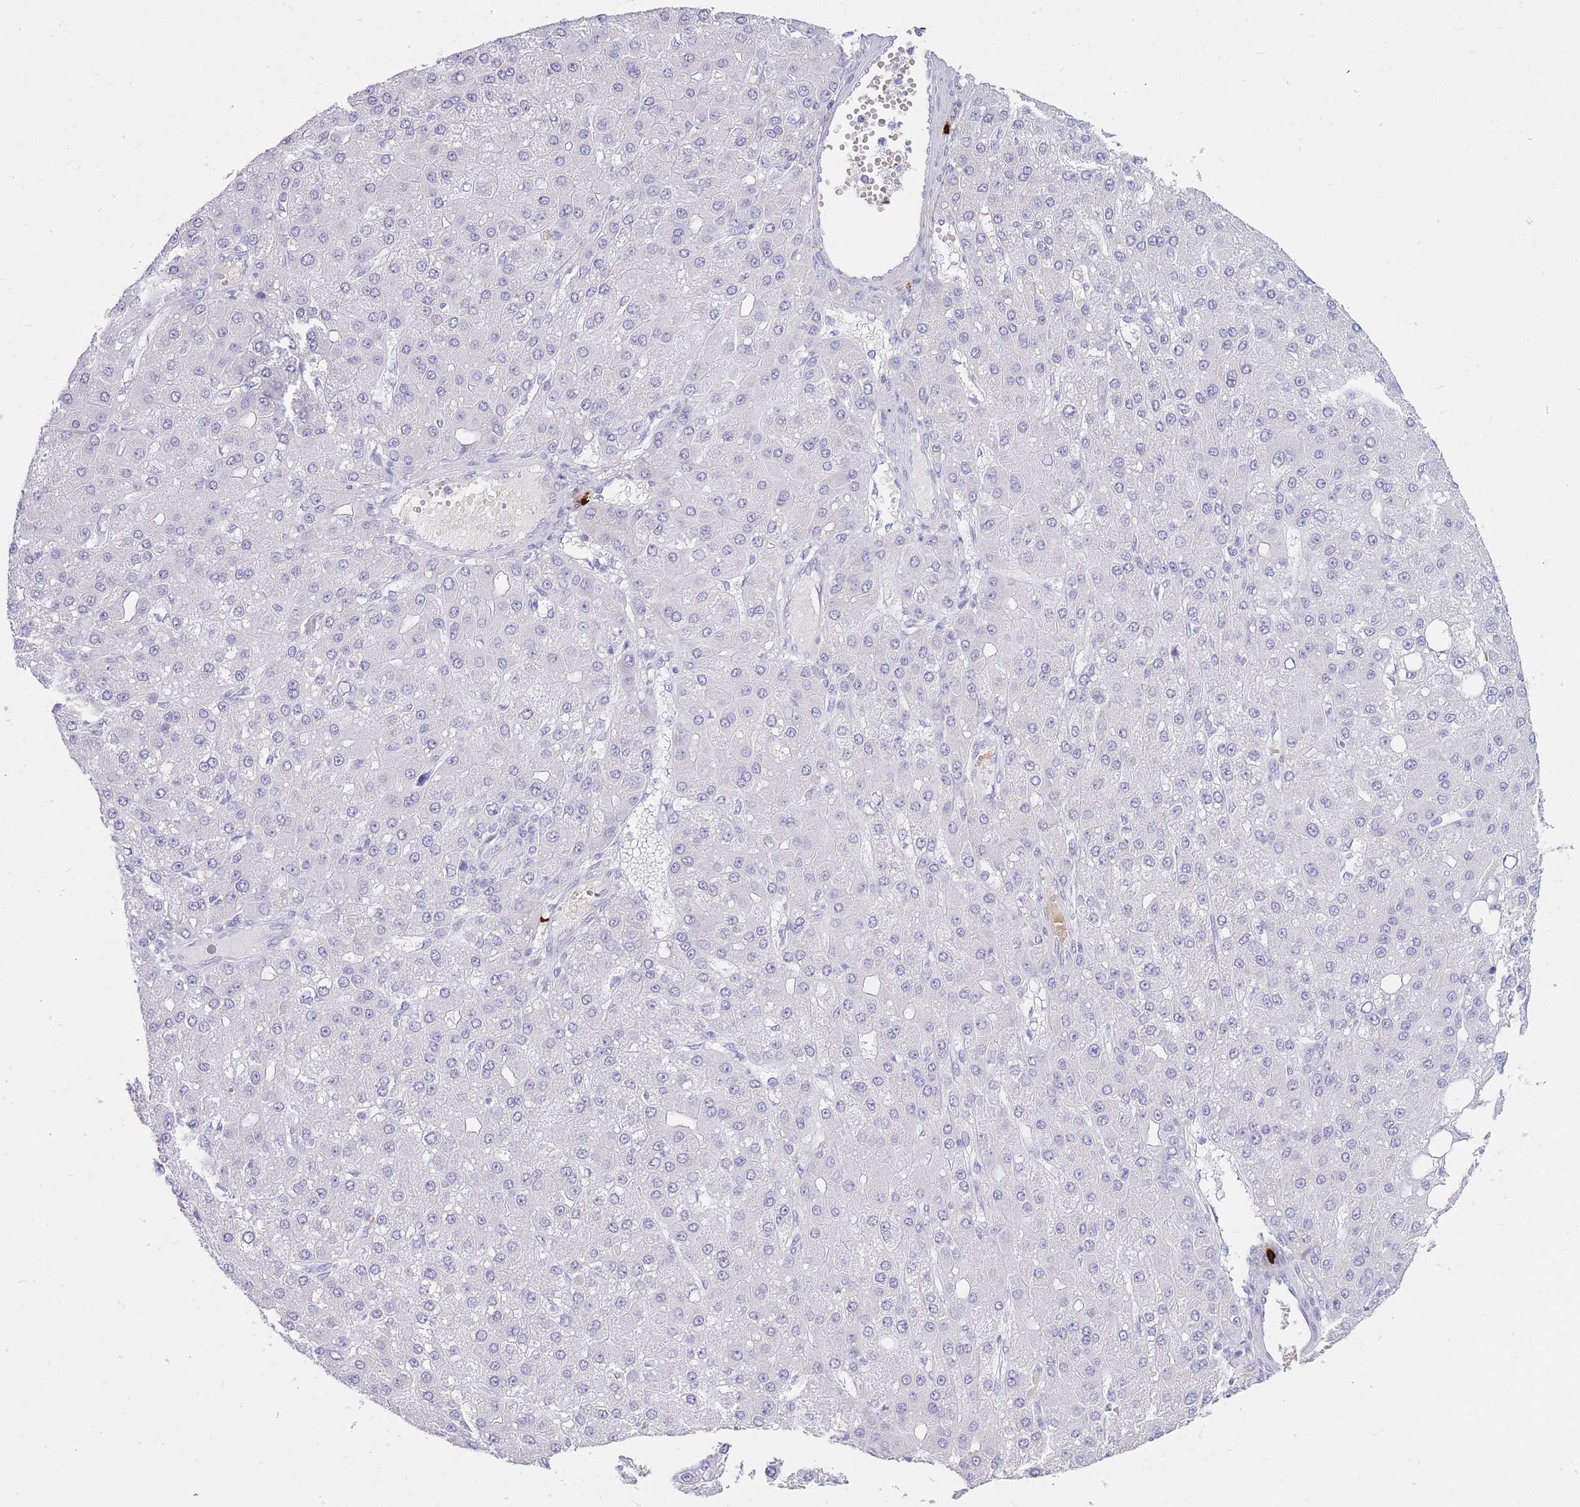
{"staining": {"intensity": "negative", "quantity": "none", "location": "none"}, "tissue": "liver cancer", "cell_type": "Tumor cells", "image_type": "cancer", "snomed": [{"axis": "morphology", "description": "Carcinoma, Hepatocellular, NOS"}, {"axis": "topography", "description": "Liver"}], "caption": "Immunohistochemistry (IHC) micrograph of neoplastic tissue: liver cancer (hepatocellular carcinoma) stained with DAB (3,3'-diaminobenzidine) exhibits no significant protein expression in tumor cells.", "gene": "TPSD1", "patient": {"sex": "male", "age": 67}}